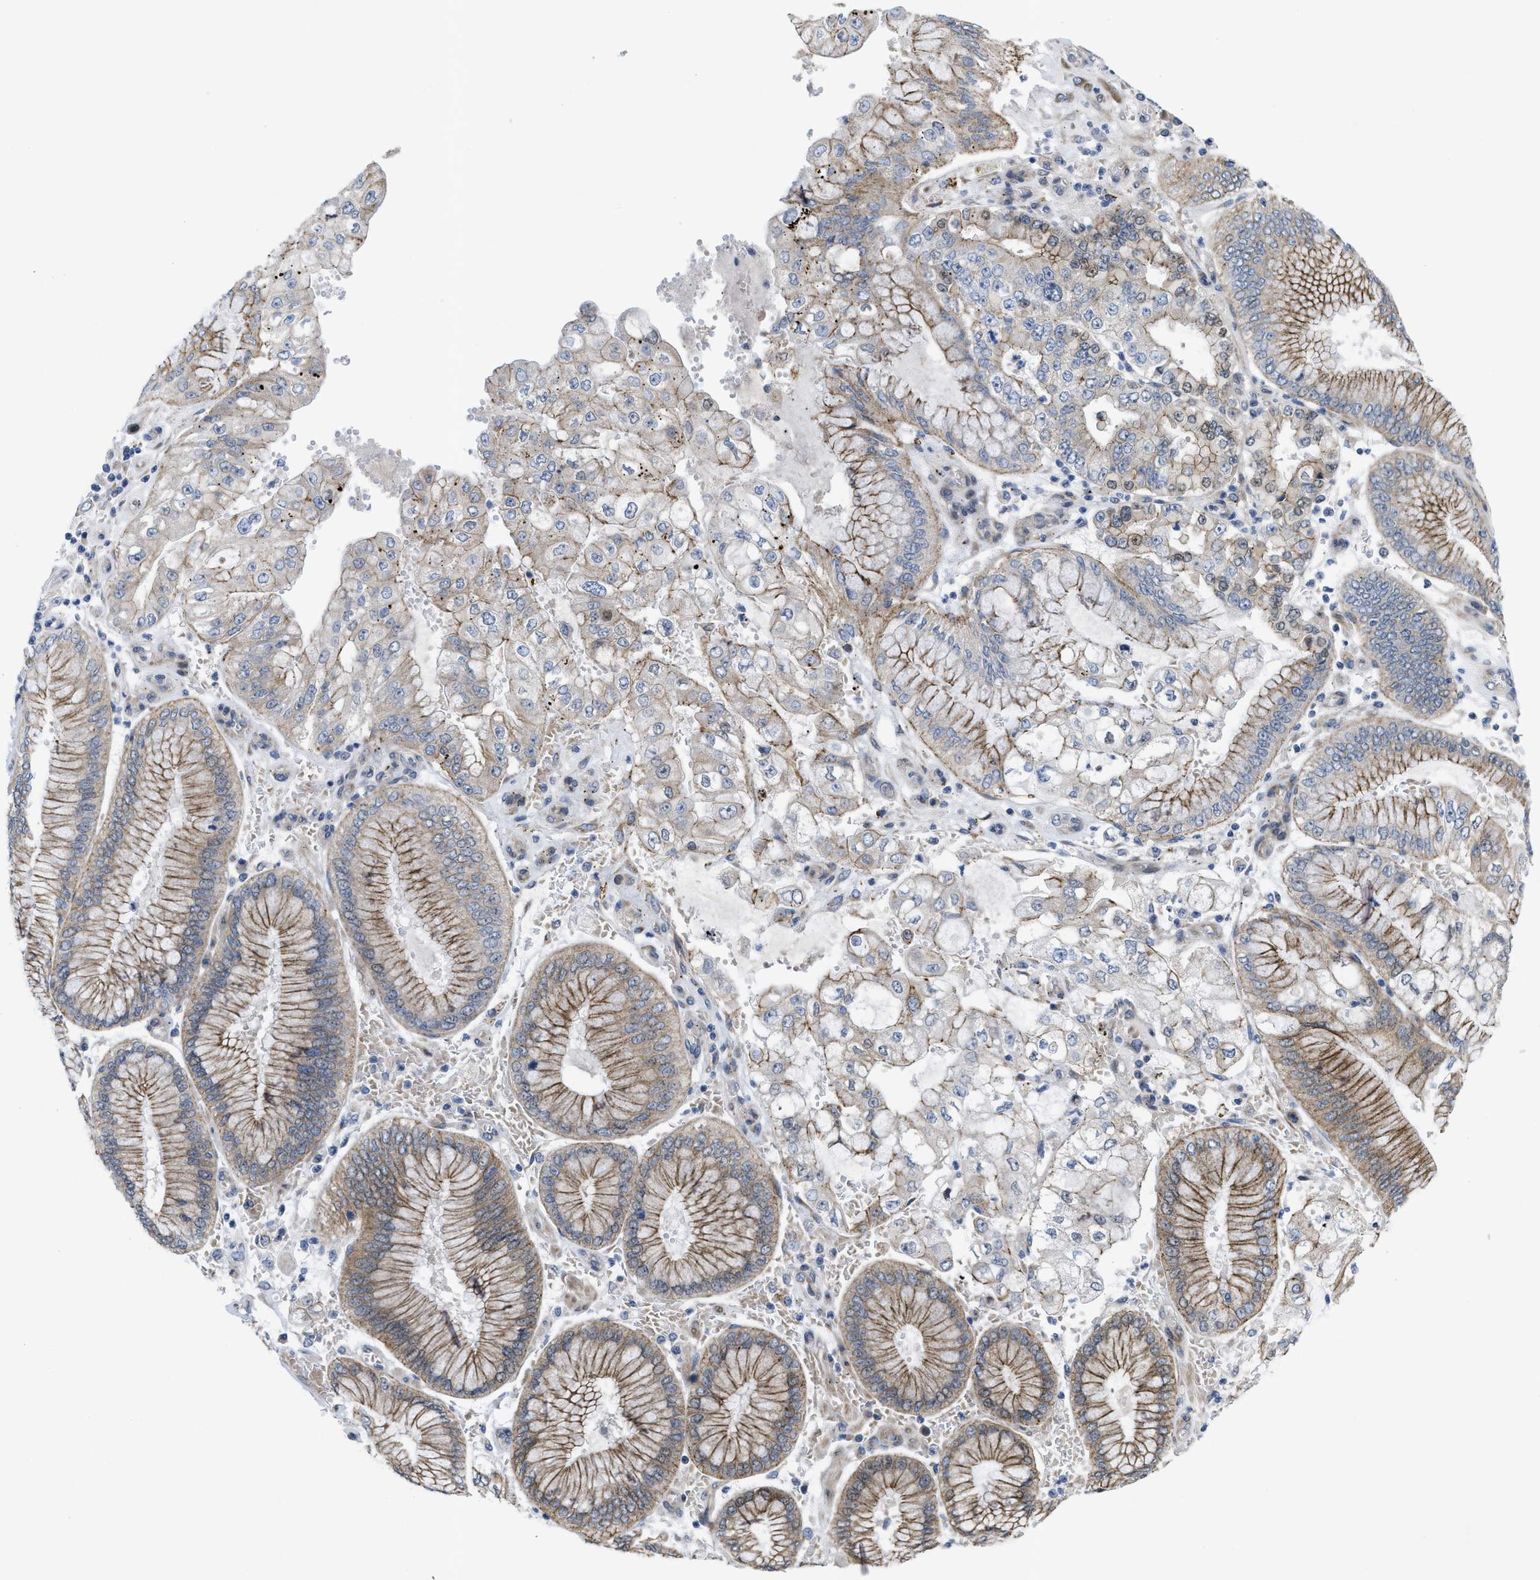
{"staining": {"intensity": "moderate", "quantity": ">75%", "location": "cytoplasmic/membranous"}, "tissue": "stomach cancer", "cell_type": "Tumor cells", "image_type": "cancer", "snomed": [{"axis": "morphology", "description": "Adenocarcinoma, NOS"}, {"axis": "topography", "description": "Stomach"}], "caption": "Human stomach adenocarcinoma stained for a protein (brown) shows moderate cytoplasmic/membranous positive expression in approximately >75% of tumor cells.", "gene": "CDPF1", "patient": {"sex": "male", "age": 76}}